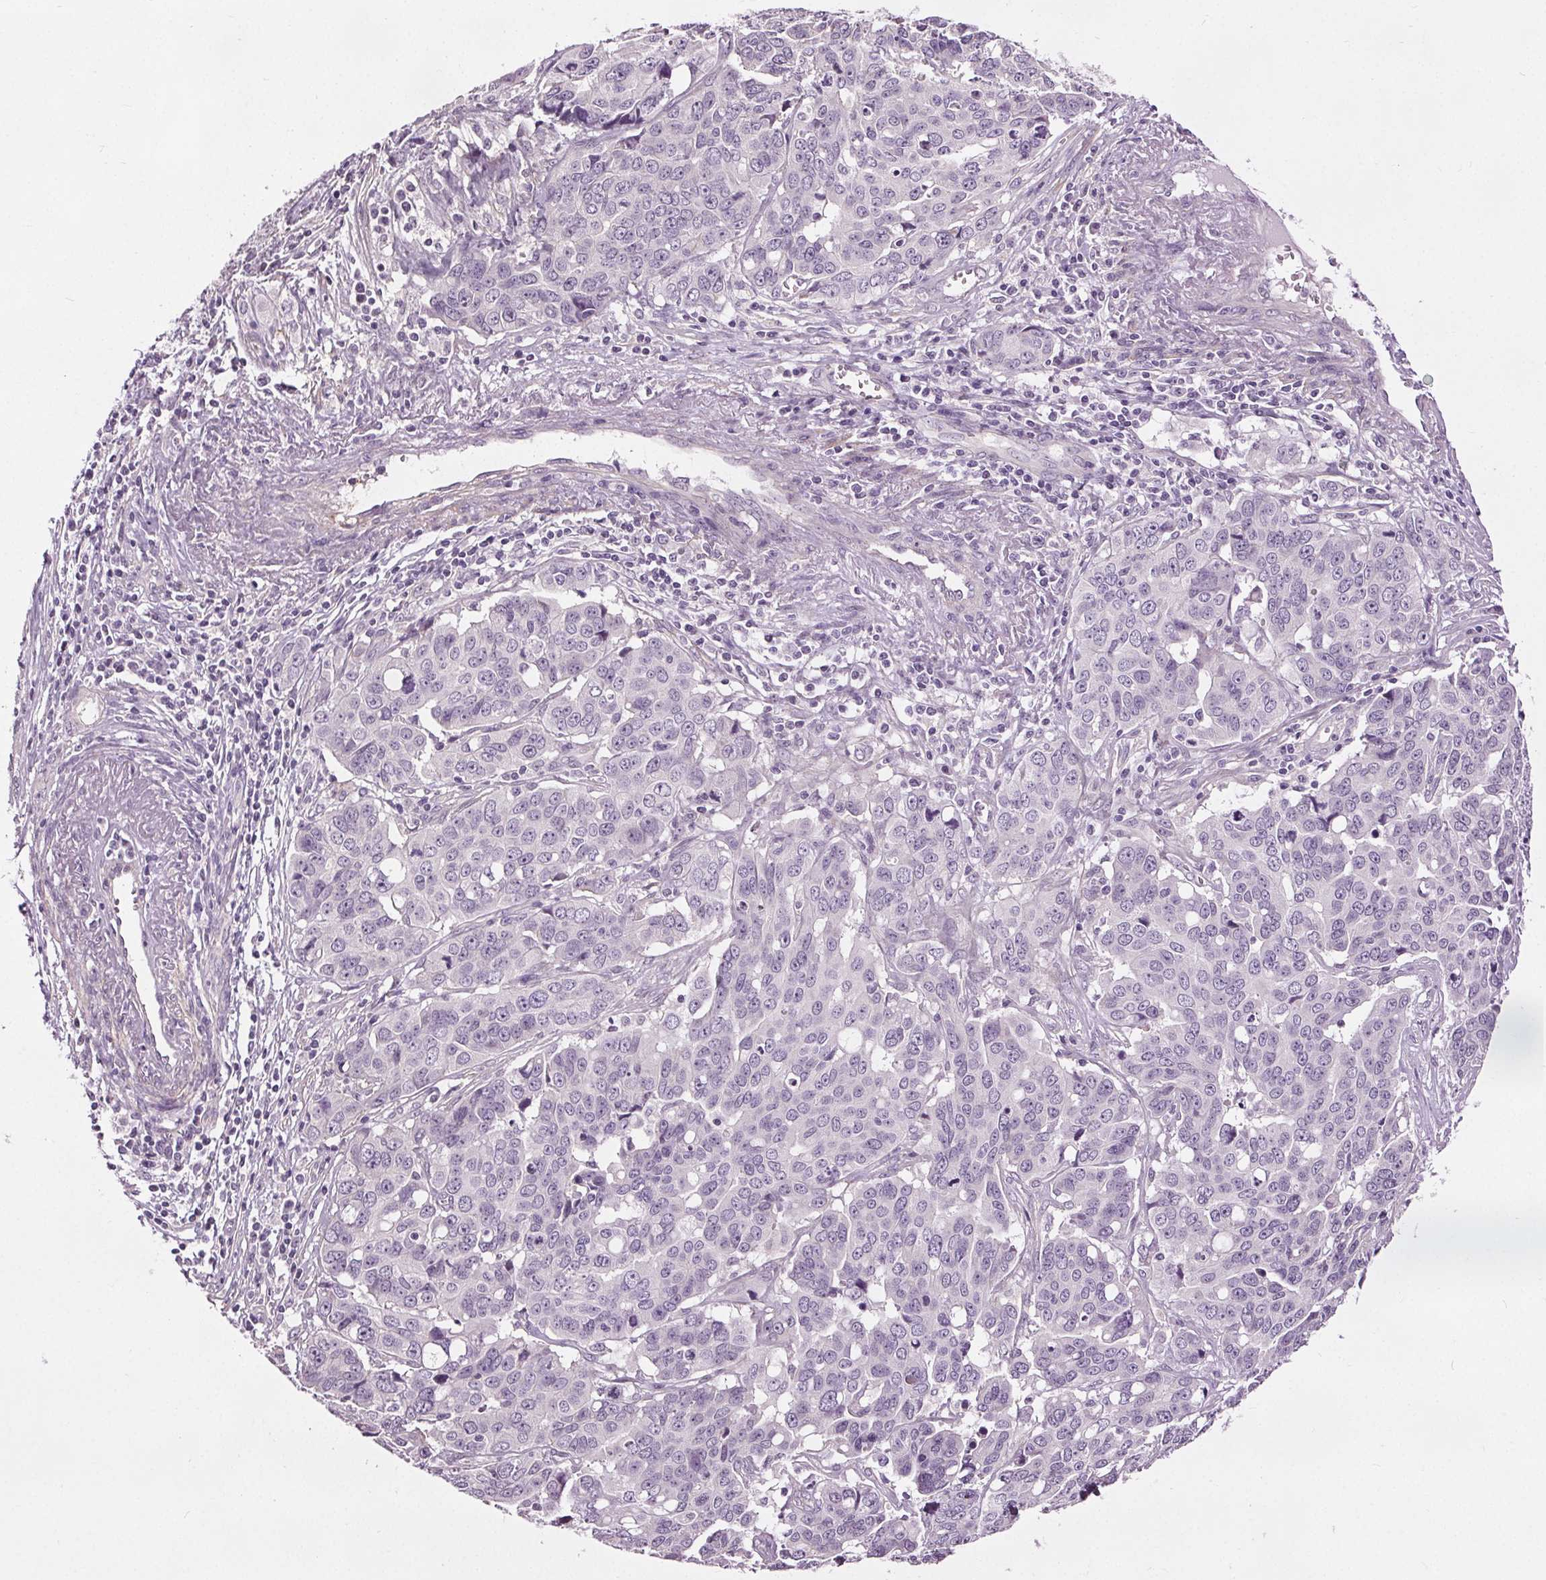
{"staining": {"intensity": "negative", "quantity": "none", "location": "none"}, "tissue": "ovarian cancer", "cell_type": "Tumor cells", "image_type": "cancer", "snomed": [{"axis": "morphology", "description": "Carcinoma, endometroid"}, {"axis": "topography", "description": "Ovary"}], "caption": "DAB (3,3'-diaminobenzidine) immunohistochemical staining of ovarian cancer (endometroid carcinoma) reveals no significant staining in tumor cells.", "gene": "RASA1", "patient": {"sex": "female", "age": 78}}